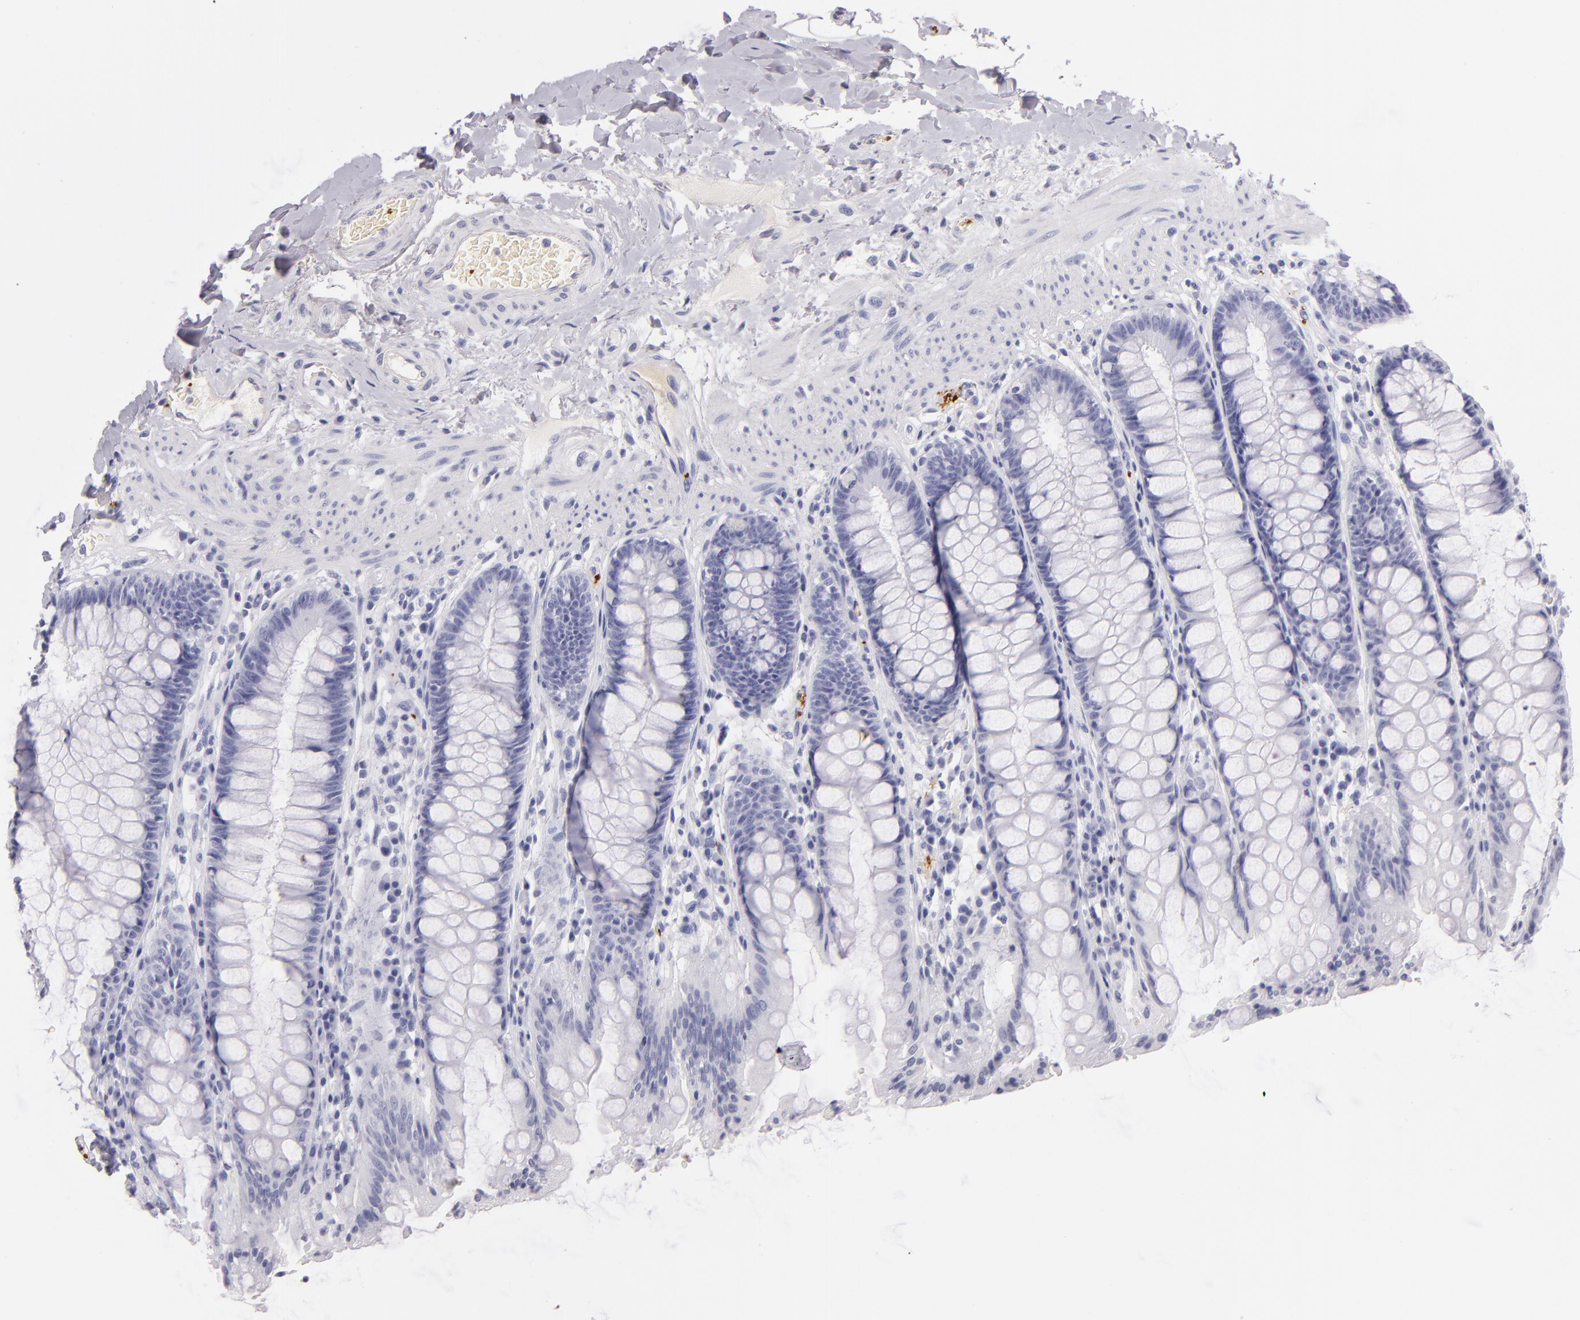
{"staining": {"intensity": "negative", "quantity": "none", "location": "none"}, "tissue": "rectum", "cell_type": "Glandular cells", "image_type": "normal", "snomed": [{"axis": "morphology", "description": "Normal tissue, NOS"}, {"axis": "topography", "description": "Rectum"}], "caption": "Immunohistochemistry micrograph of normal rectum: human rectum stained with DAB (3,3'-diaminobenzidine) reveals no significant protein expression in glandular cells. (DAB (3,3'-diaminobenzidine) IHC visualized using brightfield microscopy, high magnification).", "gene": "GP1BA", "patient": {"sex": "female", "age": 46}}